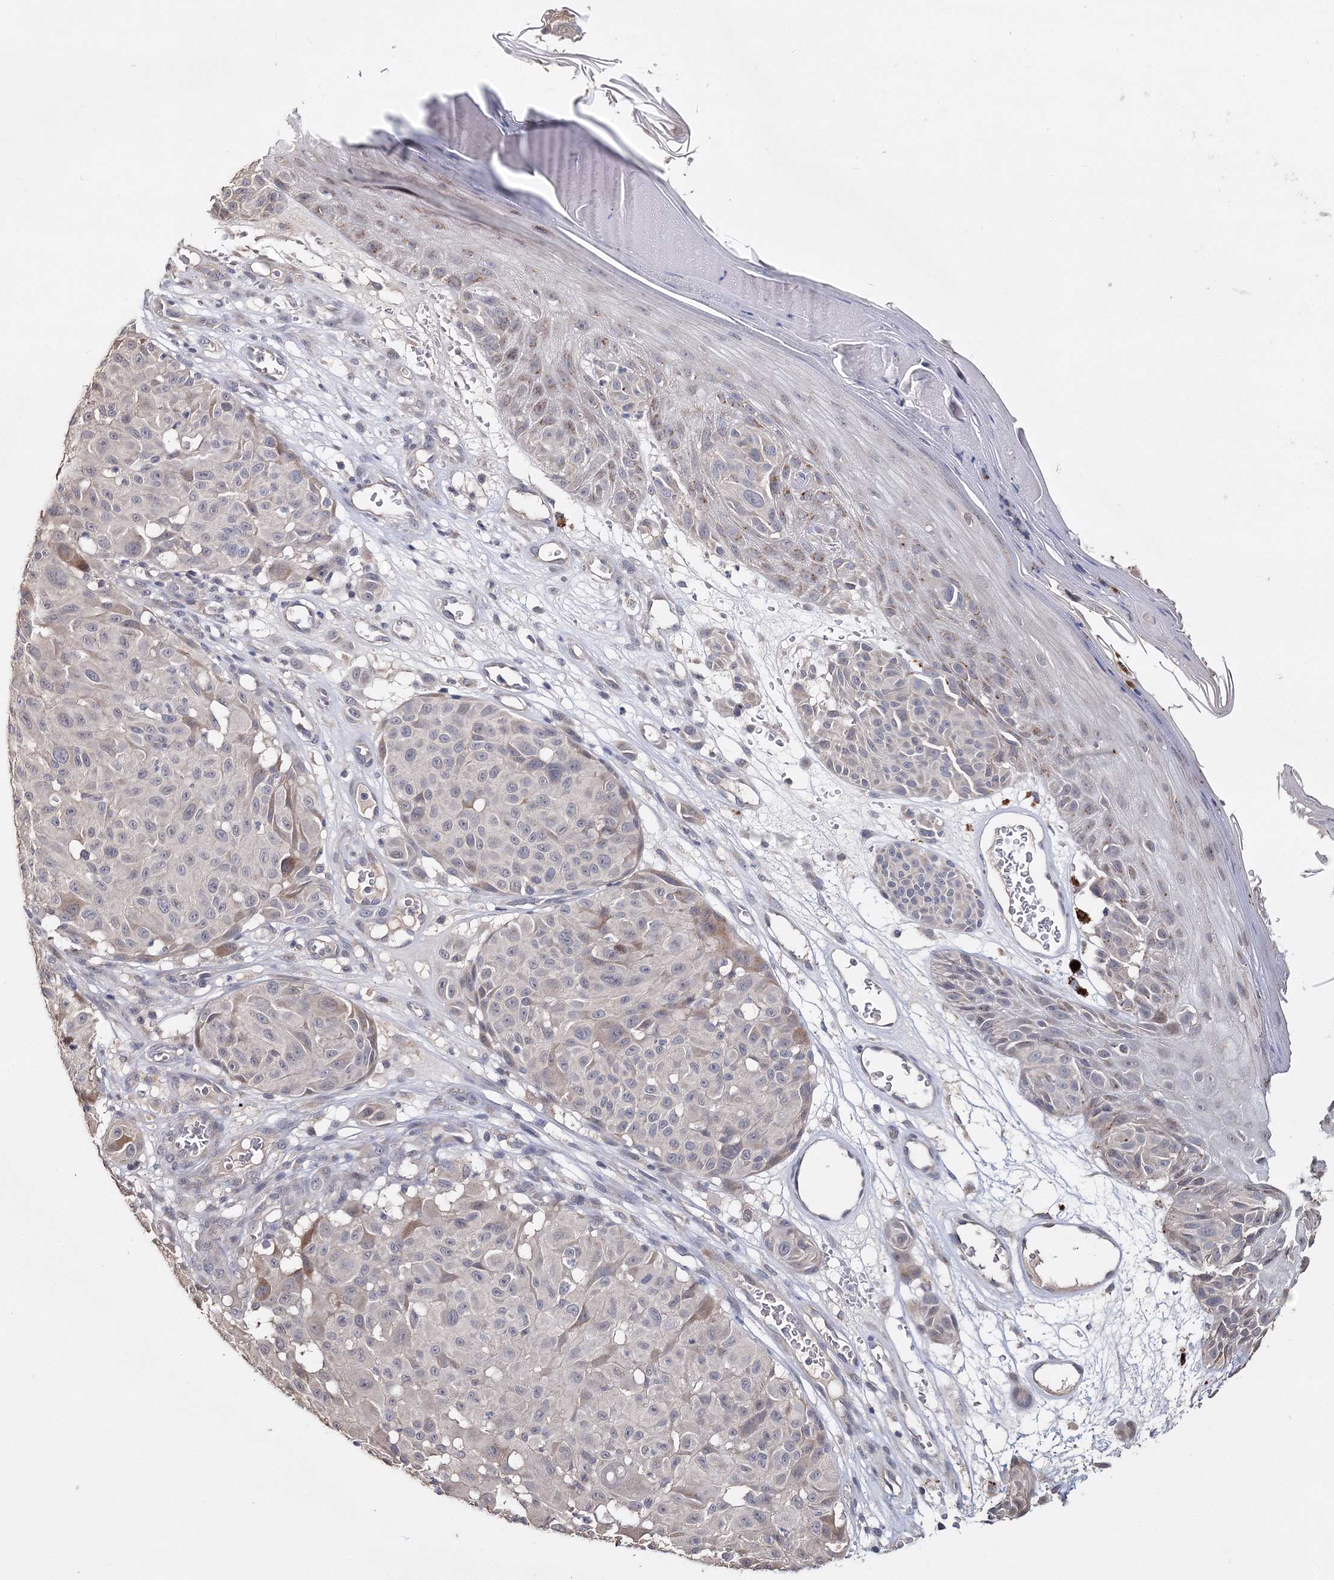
{"staining": {"intensity": "negative", "quantity": "none", "location": "none"}, "tissue": "melanoma", "cell_type": "Tumor cells", "image_type": "cancer", "snomed": [{"axis": "morphology", "description": "Malignant melanoma, NOS"}, {"axis": "topography", "description": "Skin"}], "caption": "Immunohistochemistry image of neoplastic tissue: human malignant melanoma stained with DAB (3,3'-diaminobenzidine) displays no significant protein expression in tumor cells. The staining was performed using DAB to visualize the protein expression in brown, while the nuclei were stained in blue with hematoxylin (Magnification: 20x).", "gene": "GJB5", "patient": {"sex": "male", "age": 83}}